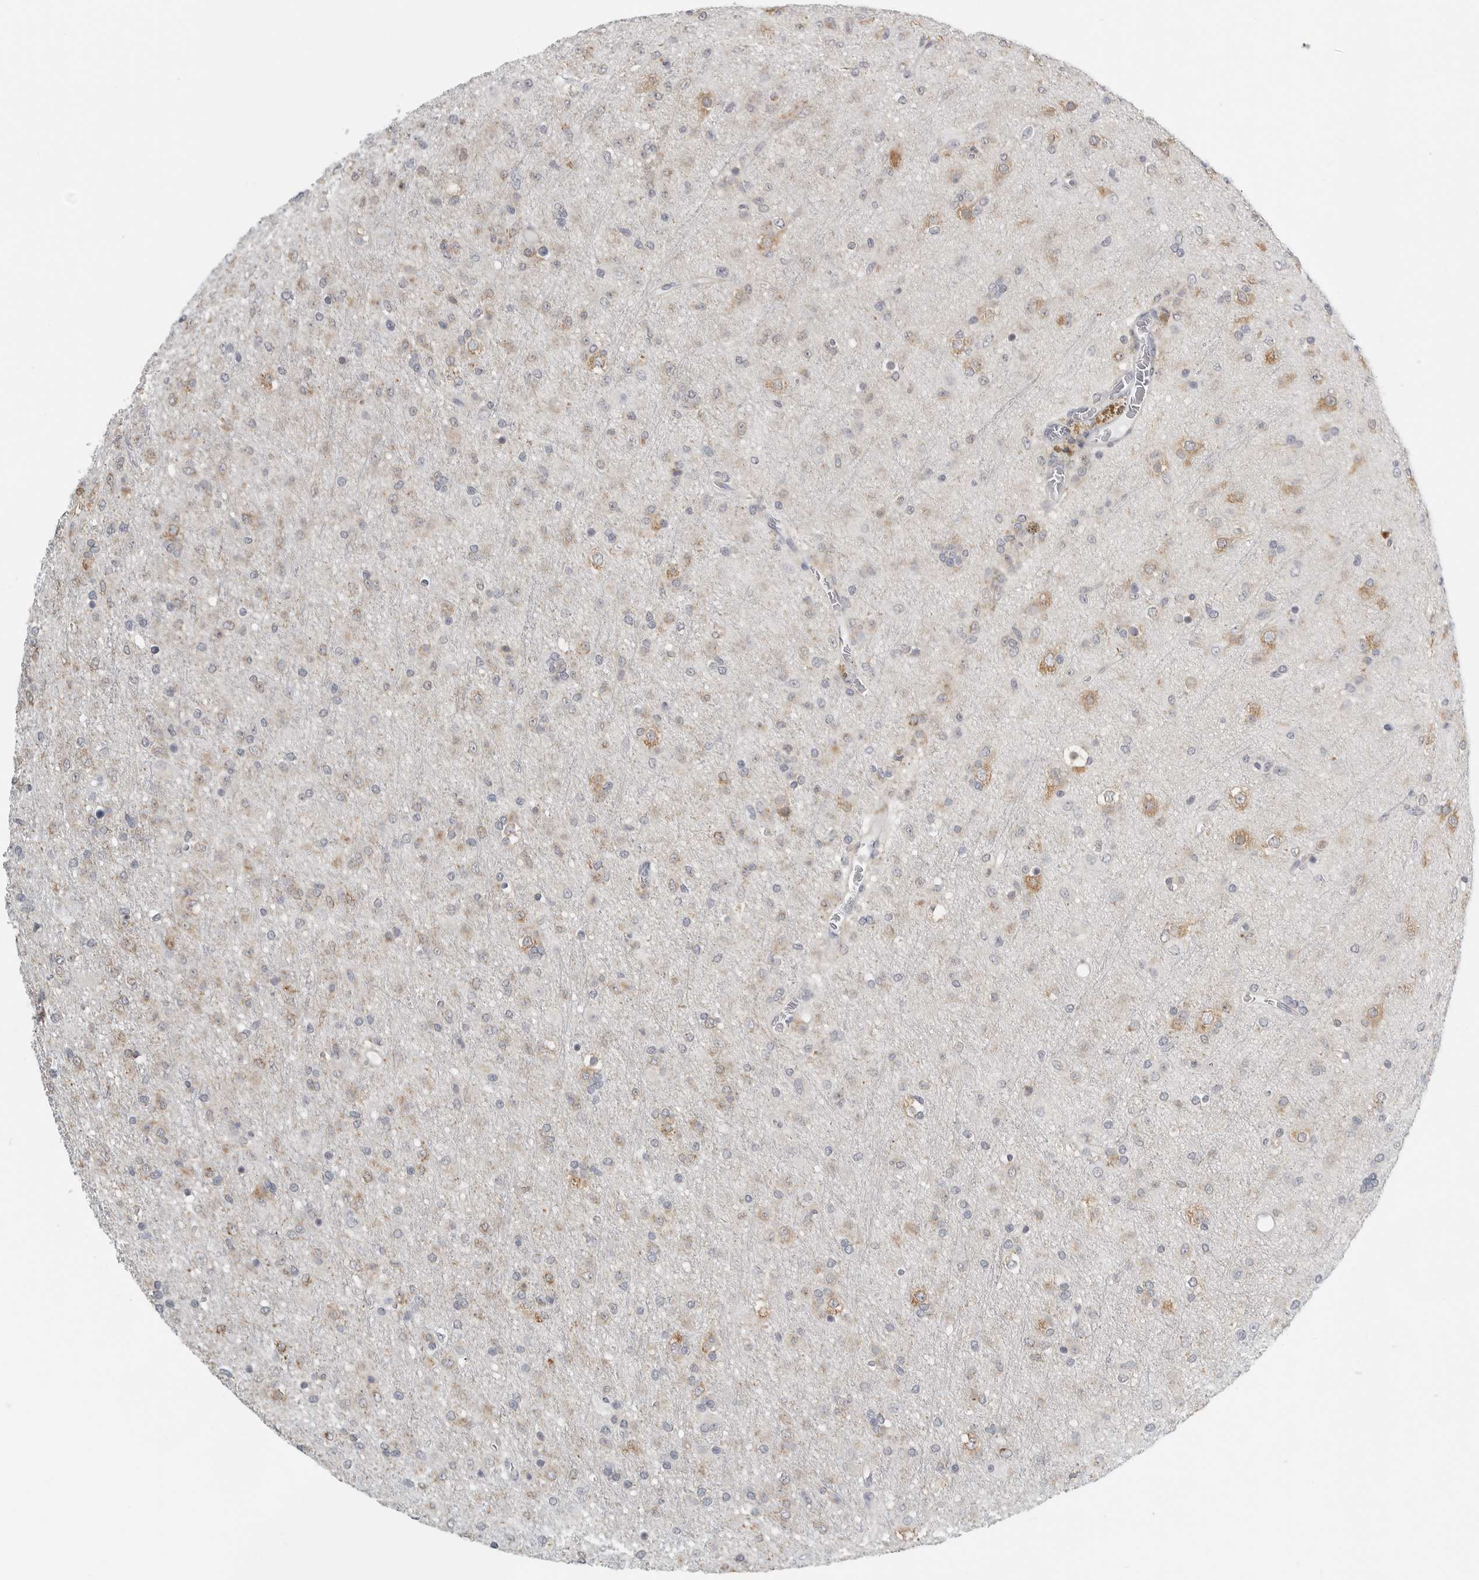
{"staining": {"intensity": "negative", "quantity": "none", "location": "none"}, "tissue": "glioma", "cell_type": "Tumor cells", "image_type": "cancer", "snomed": [{"axis": "morphology", "description": "Glioma, malignant, Low grade"}, {"axis": "topography", "description": "Brain"}], "caption": "IHC image of malignant glioma (low-grade) stained for a protein (brown), which reveals no expression in tumor cells.", "gene": "IL12RB2", "patient": {"sex": "male", "age": 65}}